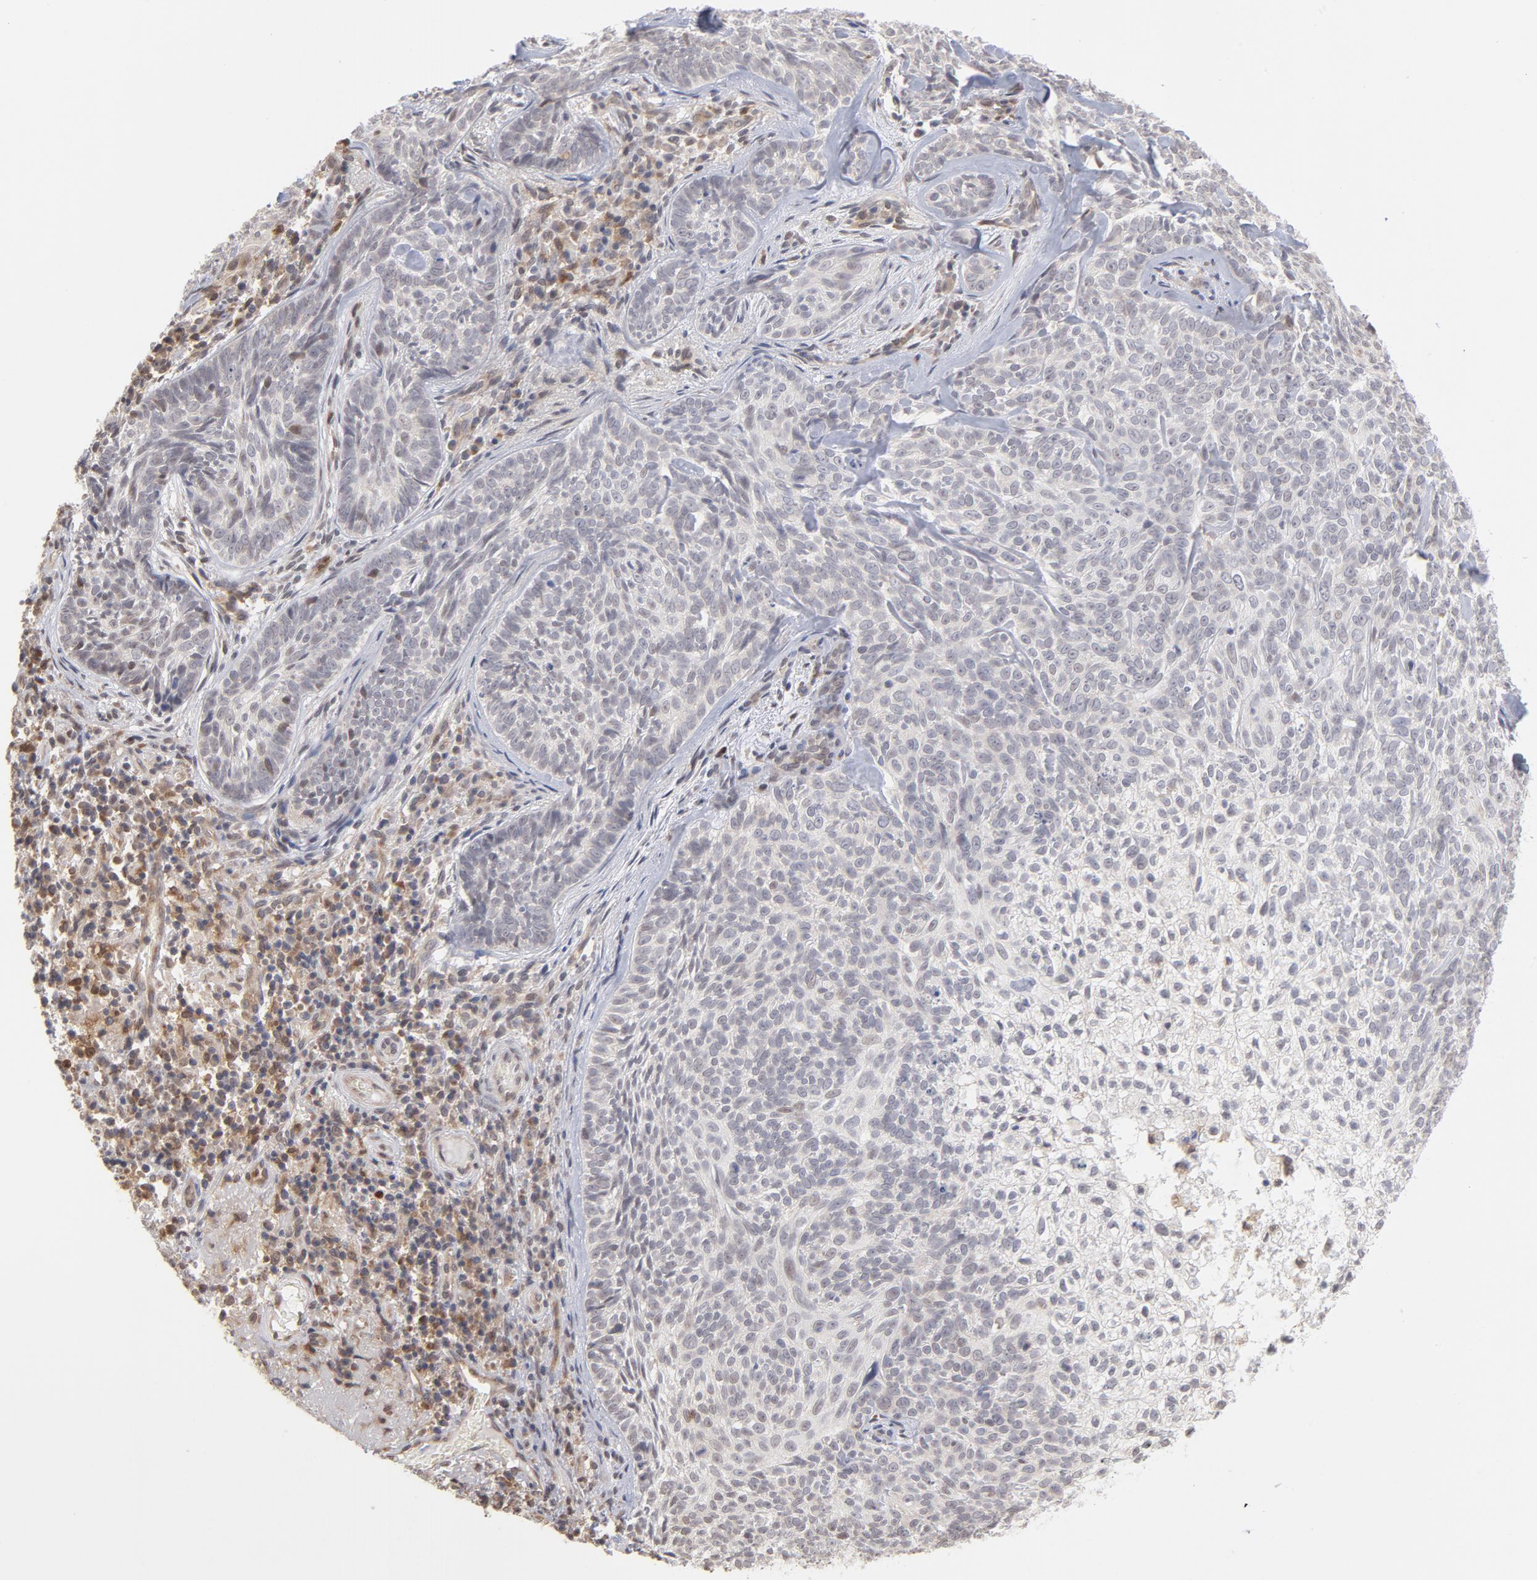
{"staining": {"intensity": "weak", "quantity": "<25%", "location": "nuclear"}, "tissue": "skin cancer", "cell_type": "Tumor cells", "image_type": "cancer", "snomed": [{"axis": "morphology", "description": "Basal cell carcinoma"}, {"axis": "topography", "description": "Skin"}], "caption": "Immunohistochemical staining of basal cell carcinoma (skin) displays no significant positivity in tumor cells. (Brightfield microscopy of DAB (3,3'-diaminobenzidine) immunohistochemistry (IHC) at high magnification).", "gene": "OAS1", "patient": {"sex": "male", "age": 72}}